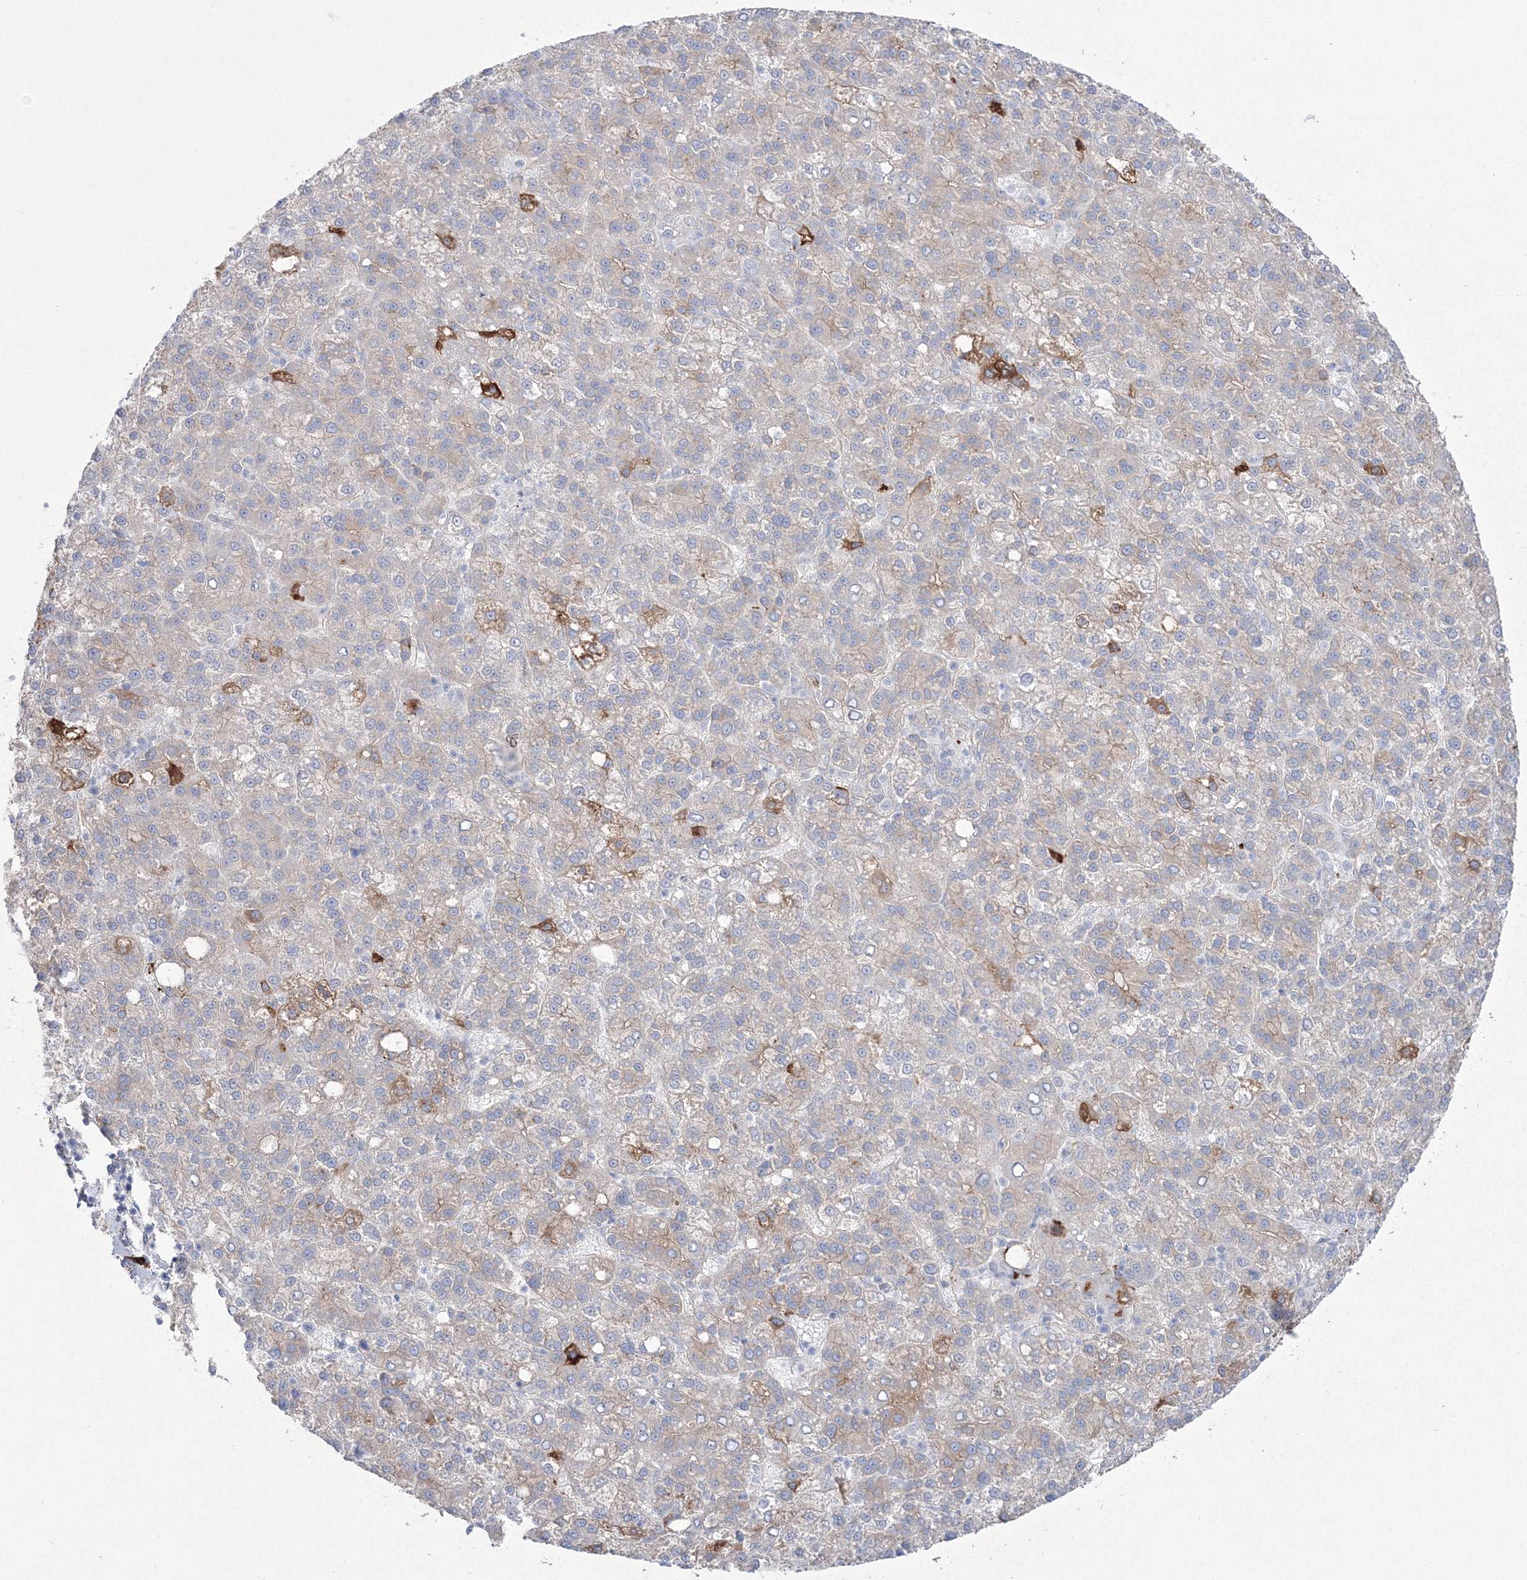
{"staining": {"intensity": "negative", "quantity": "none", "location": "none"}, "tissue": "liver cancer", "cell_type": "Tumor cells", "image_type": "cancer", "snomed": [{"axis": "morphology", "description": "Carcinoma, Hepatocellular, NOS"}, {"axis": "topography", "description": "Liver"}], "caption": "Protein analysis of hepatocellular carcinoma (liver) shows no significant expression in tumor cells.", "gene": "HYAL2", "patient": {"sex": "female", "age": 58}}